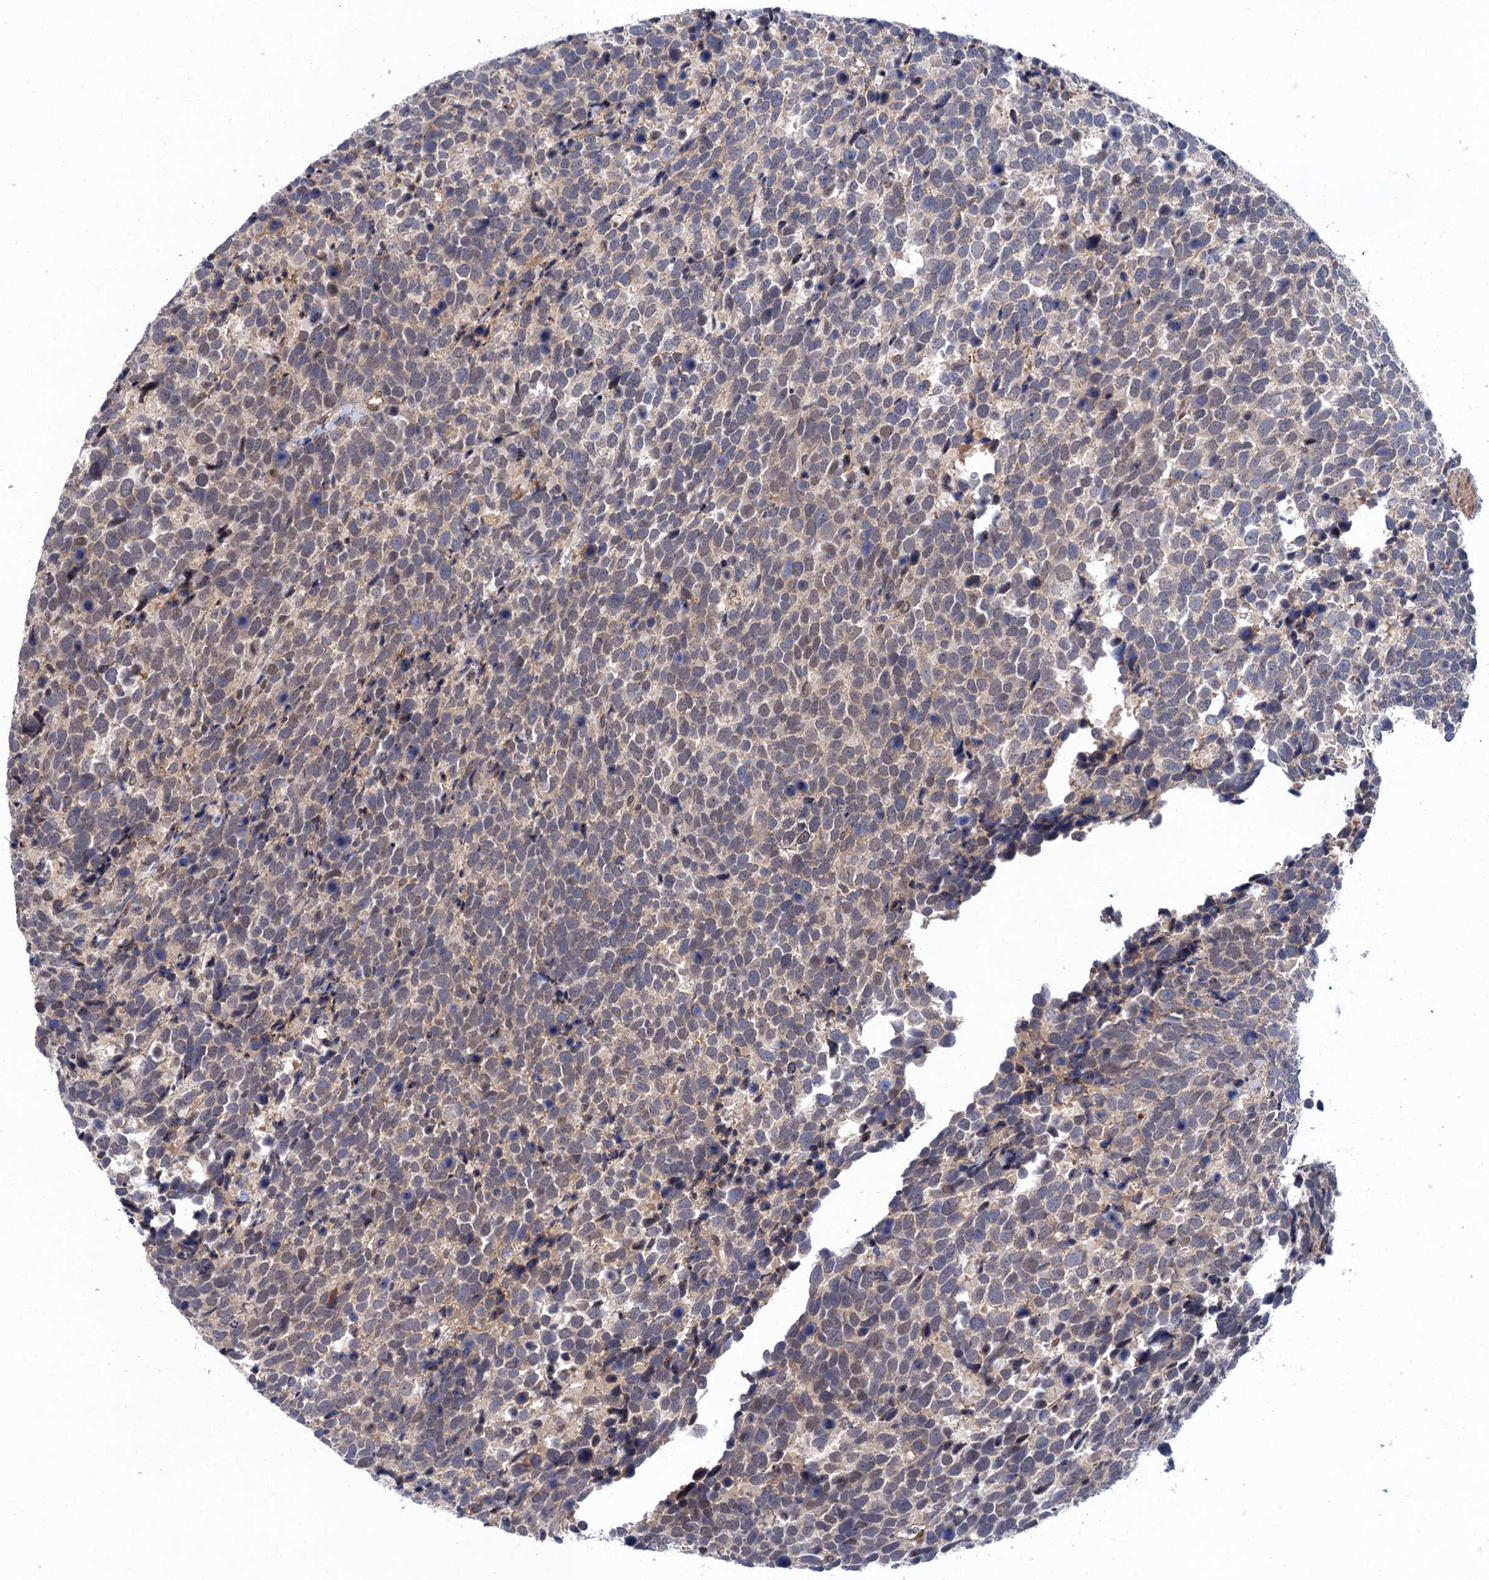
{"staining": {"intensity": "weak", "quantity": "25%-75%", "location": "cytoplasmic/membranous"}, "tissue": "urothelial cancer", "cell_type": "Tumor cells", "image_type": "cancer", "snomed": [{"axis": "morphology", "description": "Urothelial carcinoma, High grade"}, {"axis": "topography", "description": "Urinary bladder"}], "caption": "A brown stain highlights weak cytoplasmic/membranous positivity of a protein in urothelial cancer tumor cells.", "gene": "NEK8", "patient": {"sex": "female", "age": 82}}